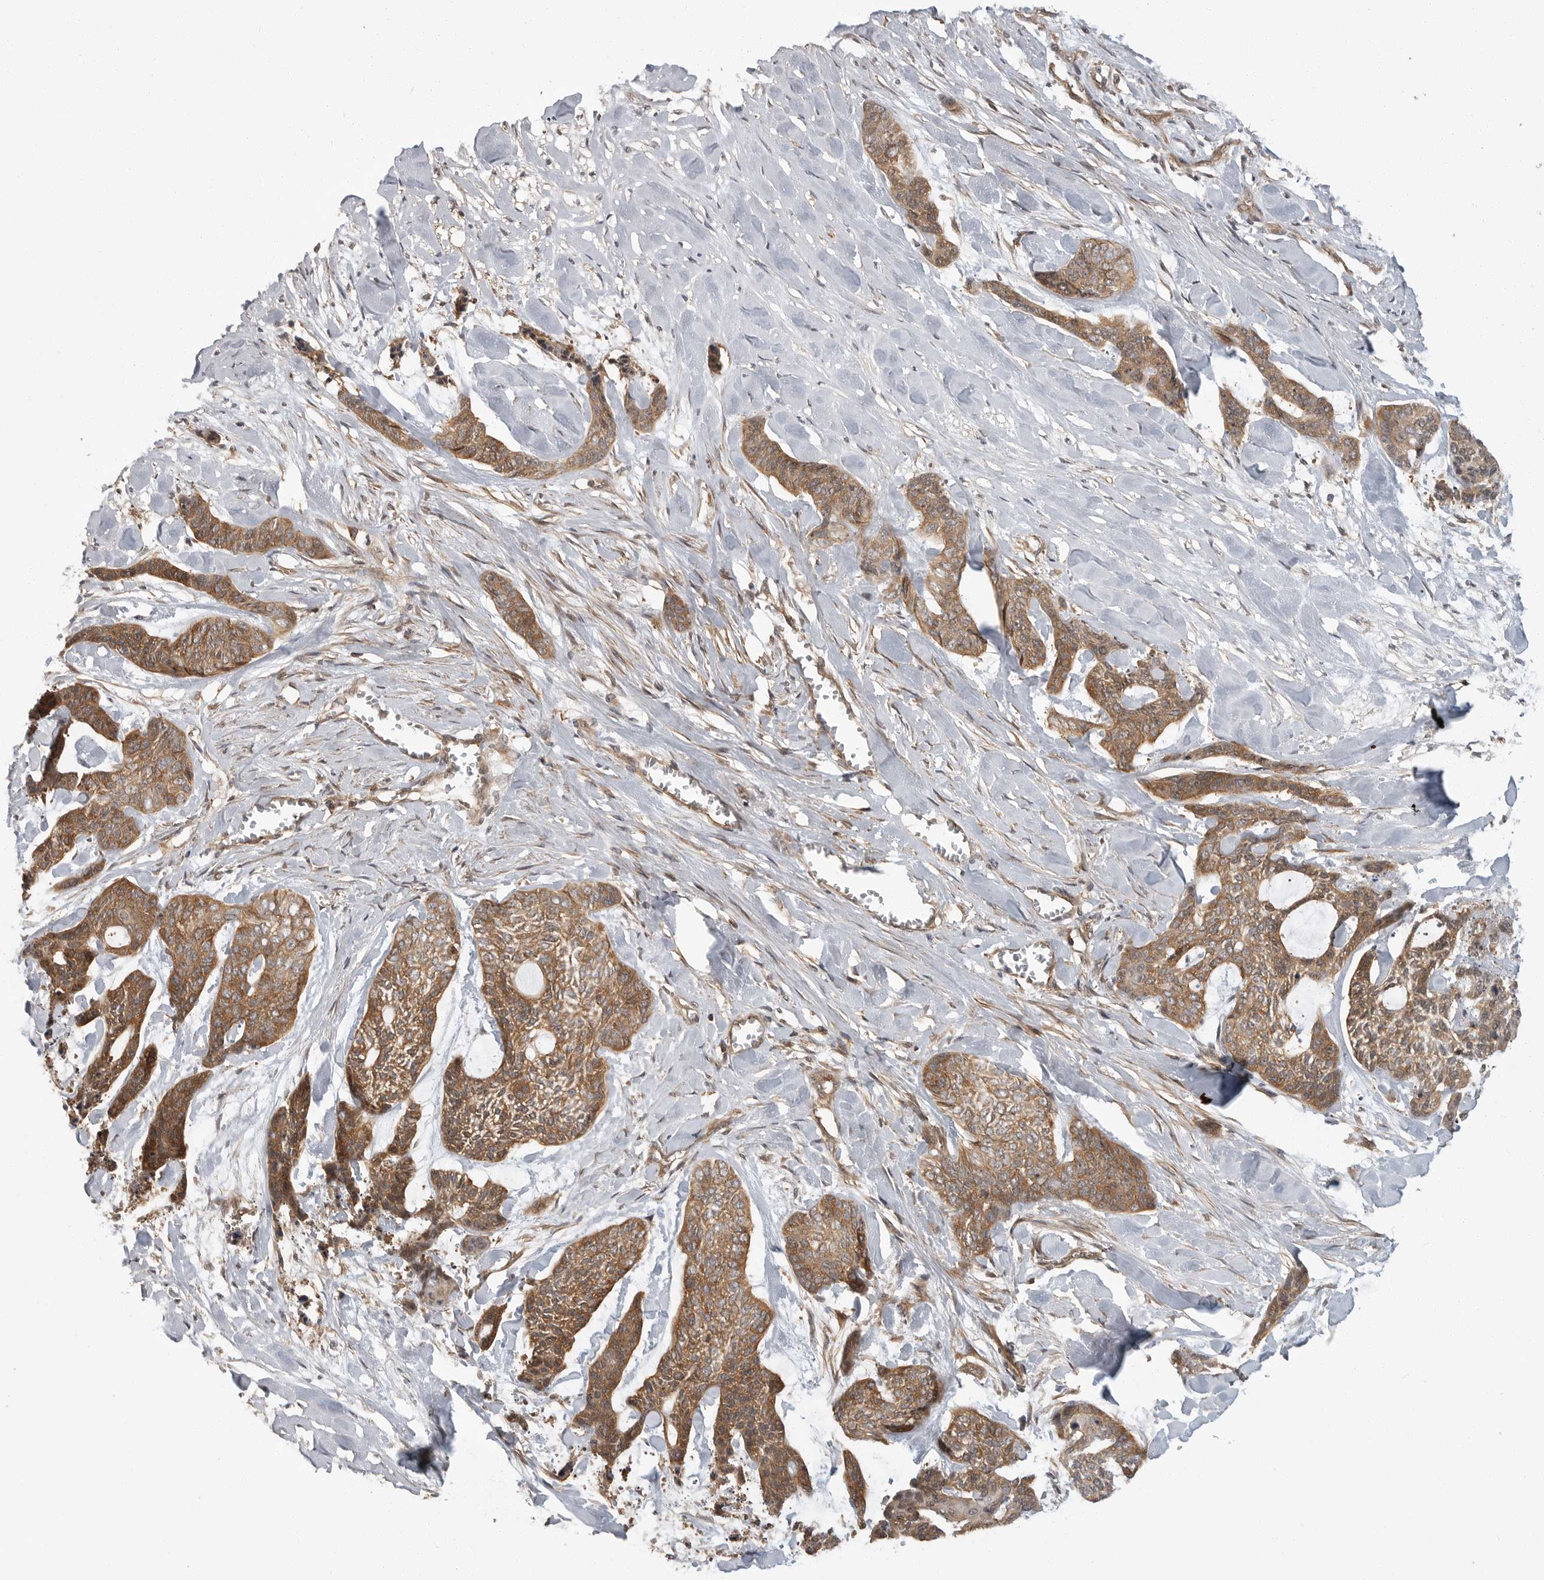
{"staining": {"intensity": "moderate", "quantity": ">75%", "location": "cytoplasmic/membranous"}, "tissue": "skin cancer", "cell_type": "Tumor cells", "image_type": "cancer", "snomed": [{"axis": "morphology", "description": "Basal cell carcinoma"}, {"axis": "topography", "description": "Skin"}], "caption": "Immunohistochemistry of human skin basal cell carcinoma shows medium levels of moderate cytoplasmic/membranous positivity in approximately >75% of tumor cells. (brown staining indicates protein expression, while blue staining denotes nuclei).", "gene": "ERN1", "patient": {"sex": "female", "age": 64}}